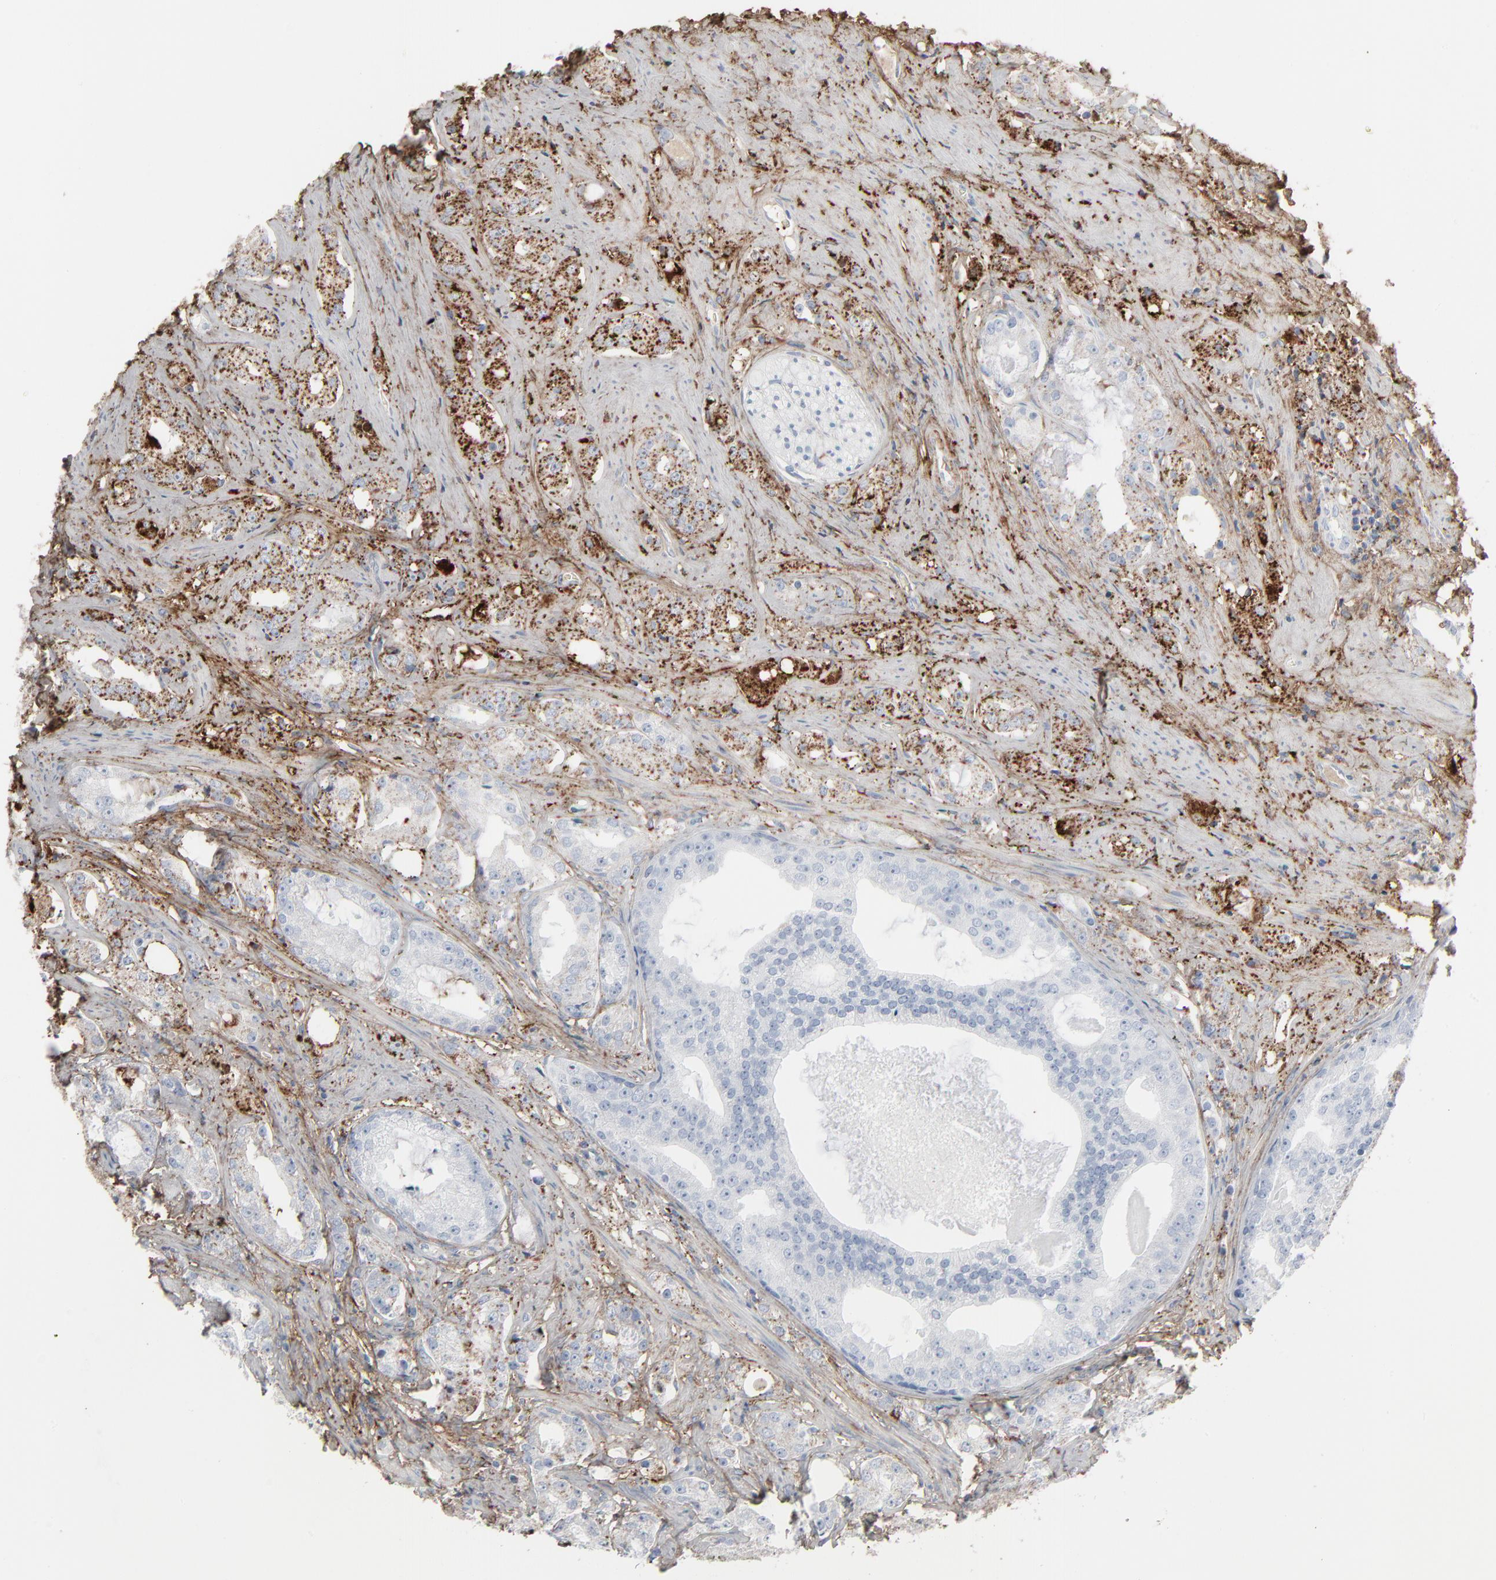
{"staining": {"intensity": "weak", "quantity": ">75%", "location": "cytoplasmic/membranous"}, "tissue": "prostate cancer", "cell_type": "Tumor cells", "image_type": "cancer", "snomed": [{"axis": "morphology", "description": "Adenocarcinoma, High grade"}, {"axis": "topography", "description": "Prostate"}], "caption": "High-magnification brightfield microscopy of prostate cancer (high-grade adenocarcinoma) stained with DAB (brown) and counterstained with hematoxylin (blue). tumor cells exhibit weak cytoplasmic/membranous staining is seen in approximately>75% of cells.", "gene": "BGN", "patient": {"sex": "male", "age": 68}}